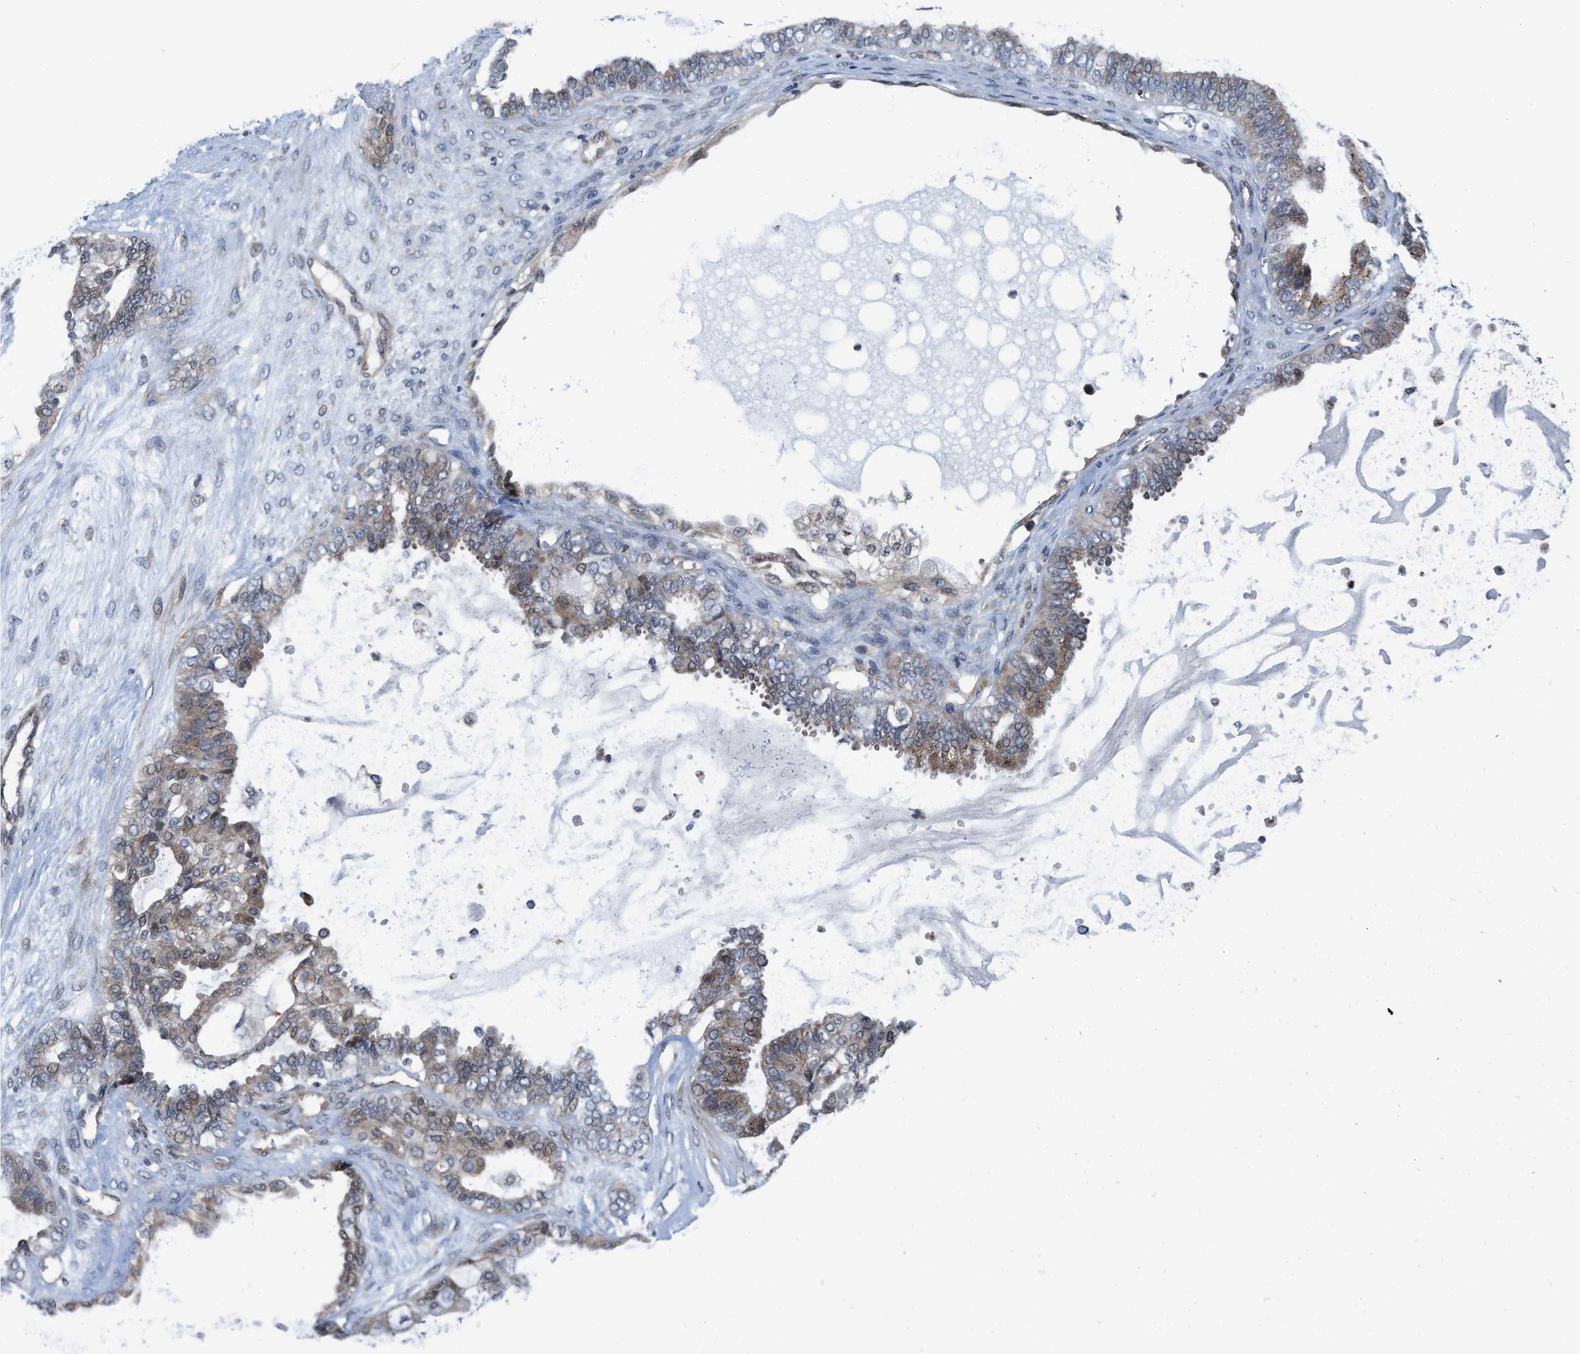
{"staining": {"intensity": "weak", "quantity": ">75%", "location": "cytoplasmic/membranous"}, "tissue": "ovarian cancer", "cell_type": "Tumor cells", "image_type": "cancer", "snomed": [{"axis": "morphology", "description": "Carcinoma, NOS"}, {"axis": "morphology", "description": "Carcinoma, endometroid"}, {"axis": "topography", "description": "Ovary"}], "caption": "Protein staining demonstrates weak cytoplasmic/membranous expression in about >75% of tumor cells in ovarian carcinoma.", "gene": "TGFB1I1", "patient": {"sex": "female", "age": 50}}